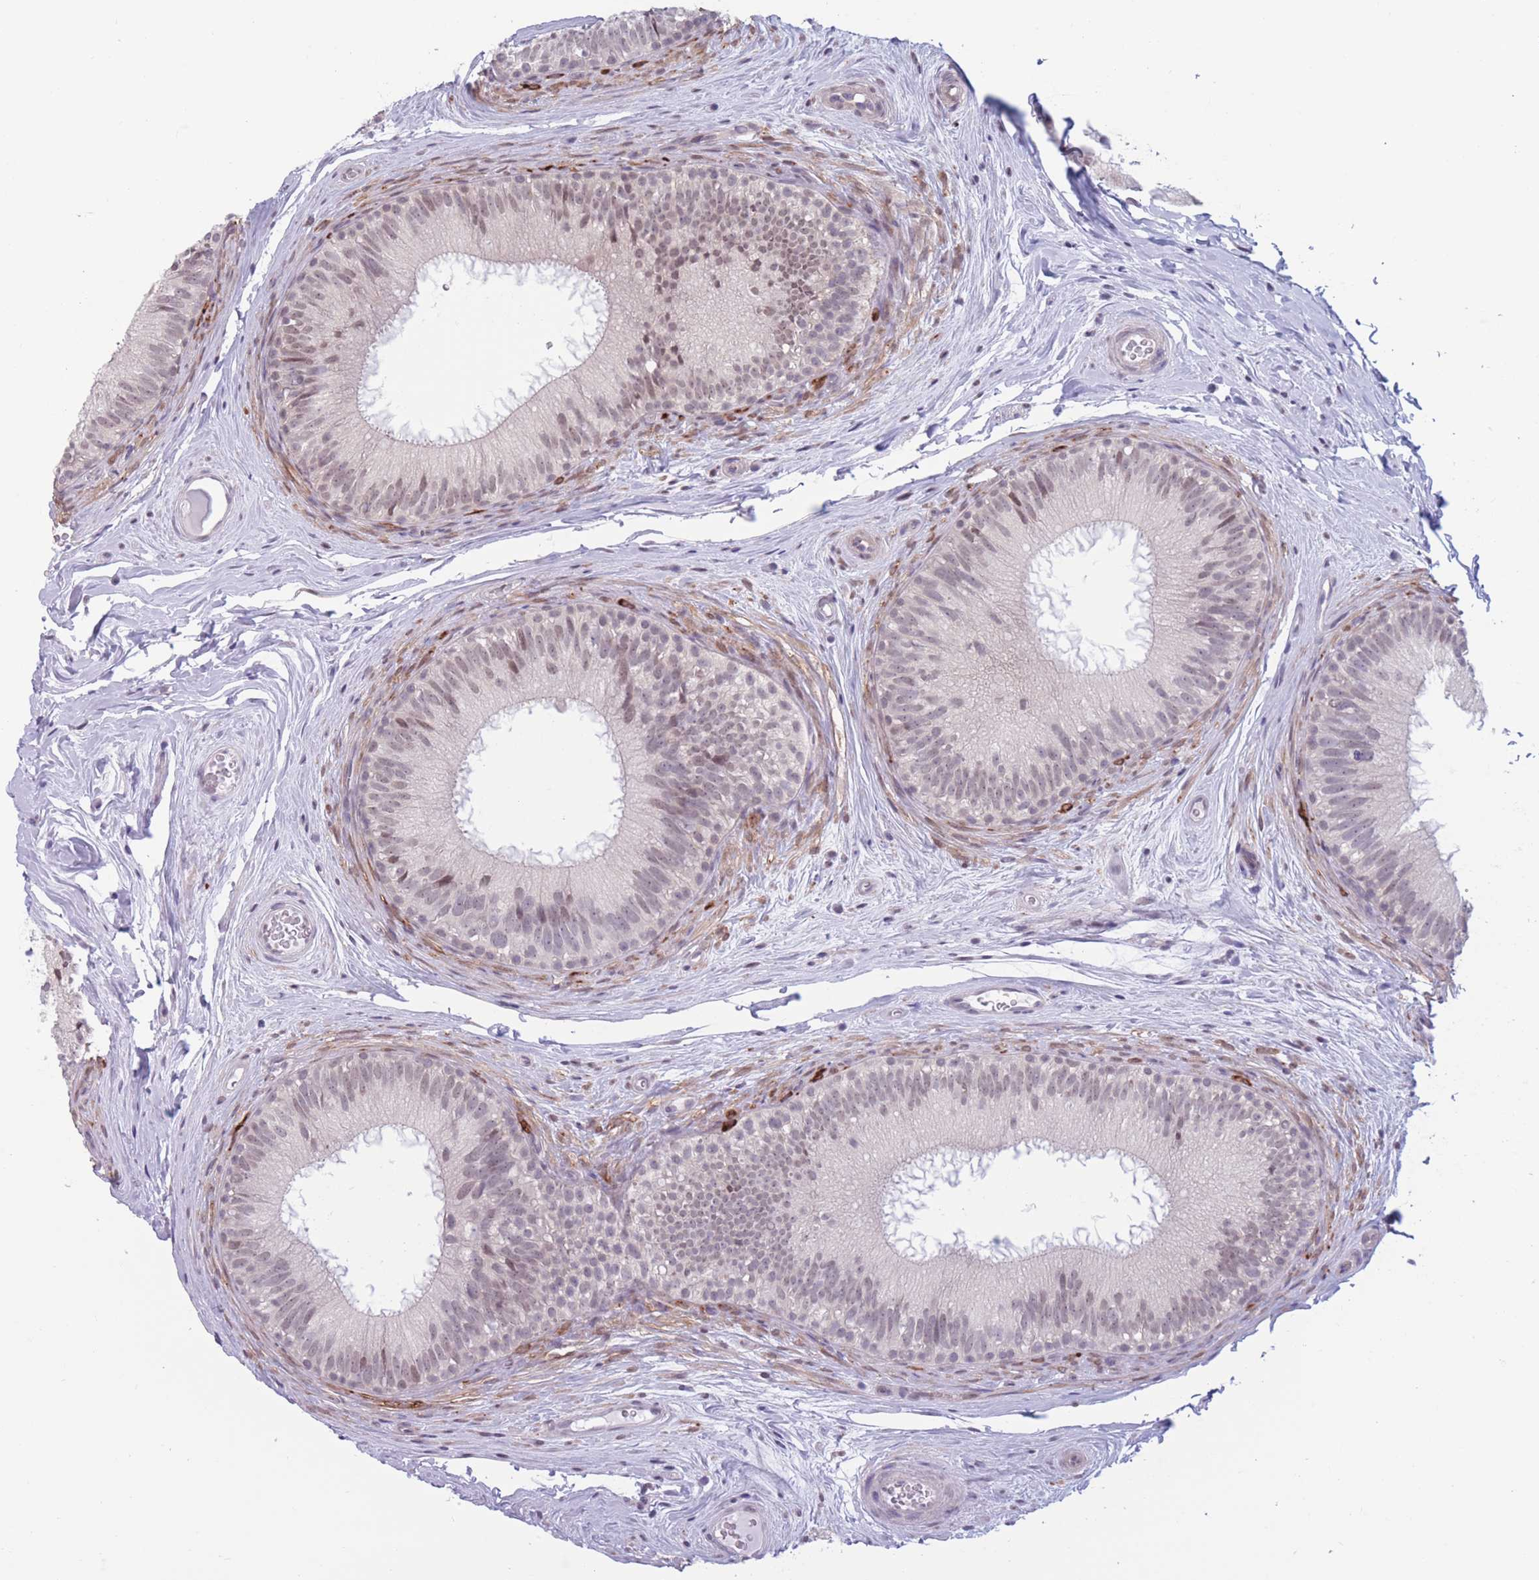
{"staining": {"intensity": "weak", "quantity": "<25%", "location": "nuclear"}, "tissue": "epididymis", "cell_type": "Glandular cells", "image_type": "normal", "snomed": [{"axis": "morphology", "description": "Normal tissue, NOS"}, {"axis": "topography", "description": "Epididymis"}], "caption": "Immunohistochemistry (IHC) histopathology image of benign epididymis: human epididymis stained with DAB (3,3'-diaminobenzidine) exhibits no significant protein expression in glandular cells.", "gene": "PODXL", "patient": {"sex": "male", "age": 34}}